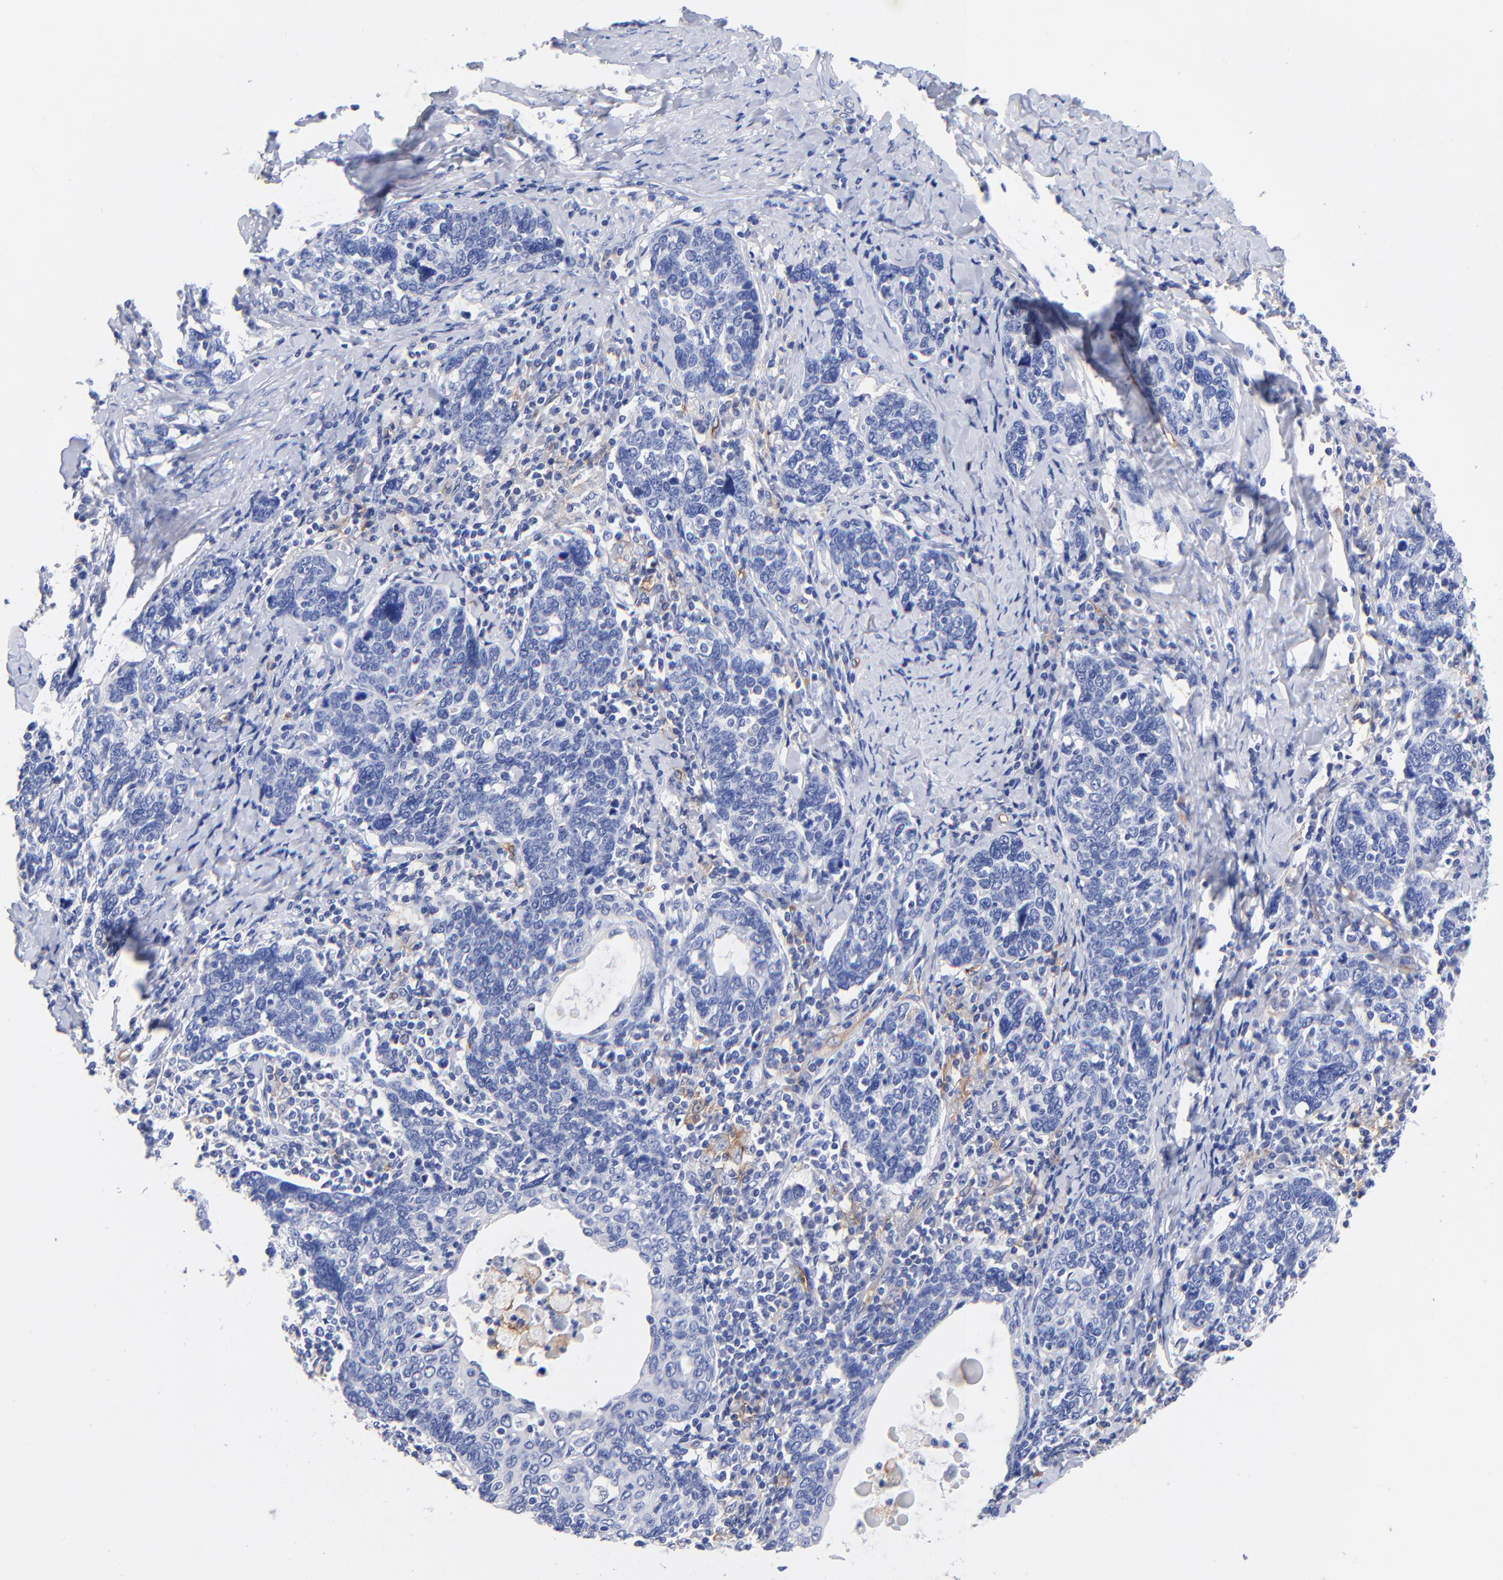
{"staining": {"intensity": "negative", "quantity": "none", "location": "none"}, "tissue": "cervical cancer", "cell_type": "Tumor cells", "image_type": "cancer", "snomed": [{"axis": "morphology", "description": "Squamous cell carcinoma, NOS"}, {"axis": "topography", "description": "Cervix"}], "caption": "A photomicrograph of cervical squamous cell carcinoma stained for a protein displays no brown staining in tumor cells.", "gene": "SLC44A2", "patient": {"sex": "female", "age": 41}}